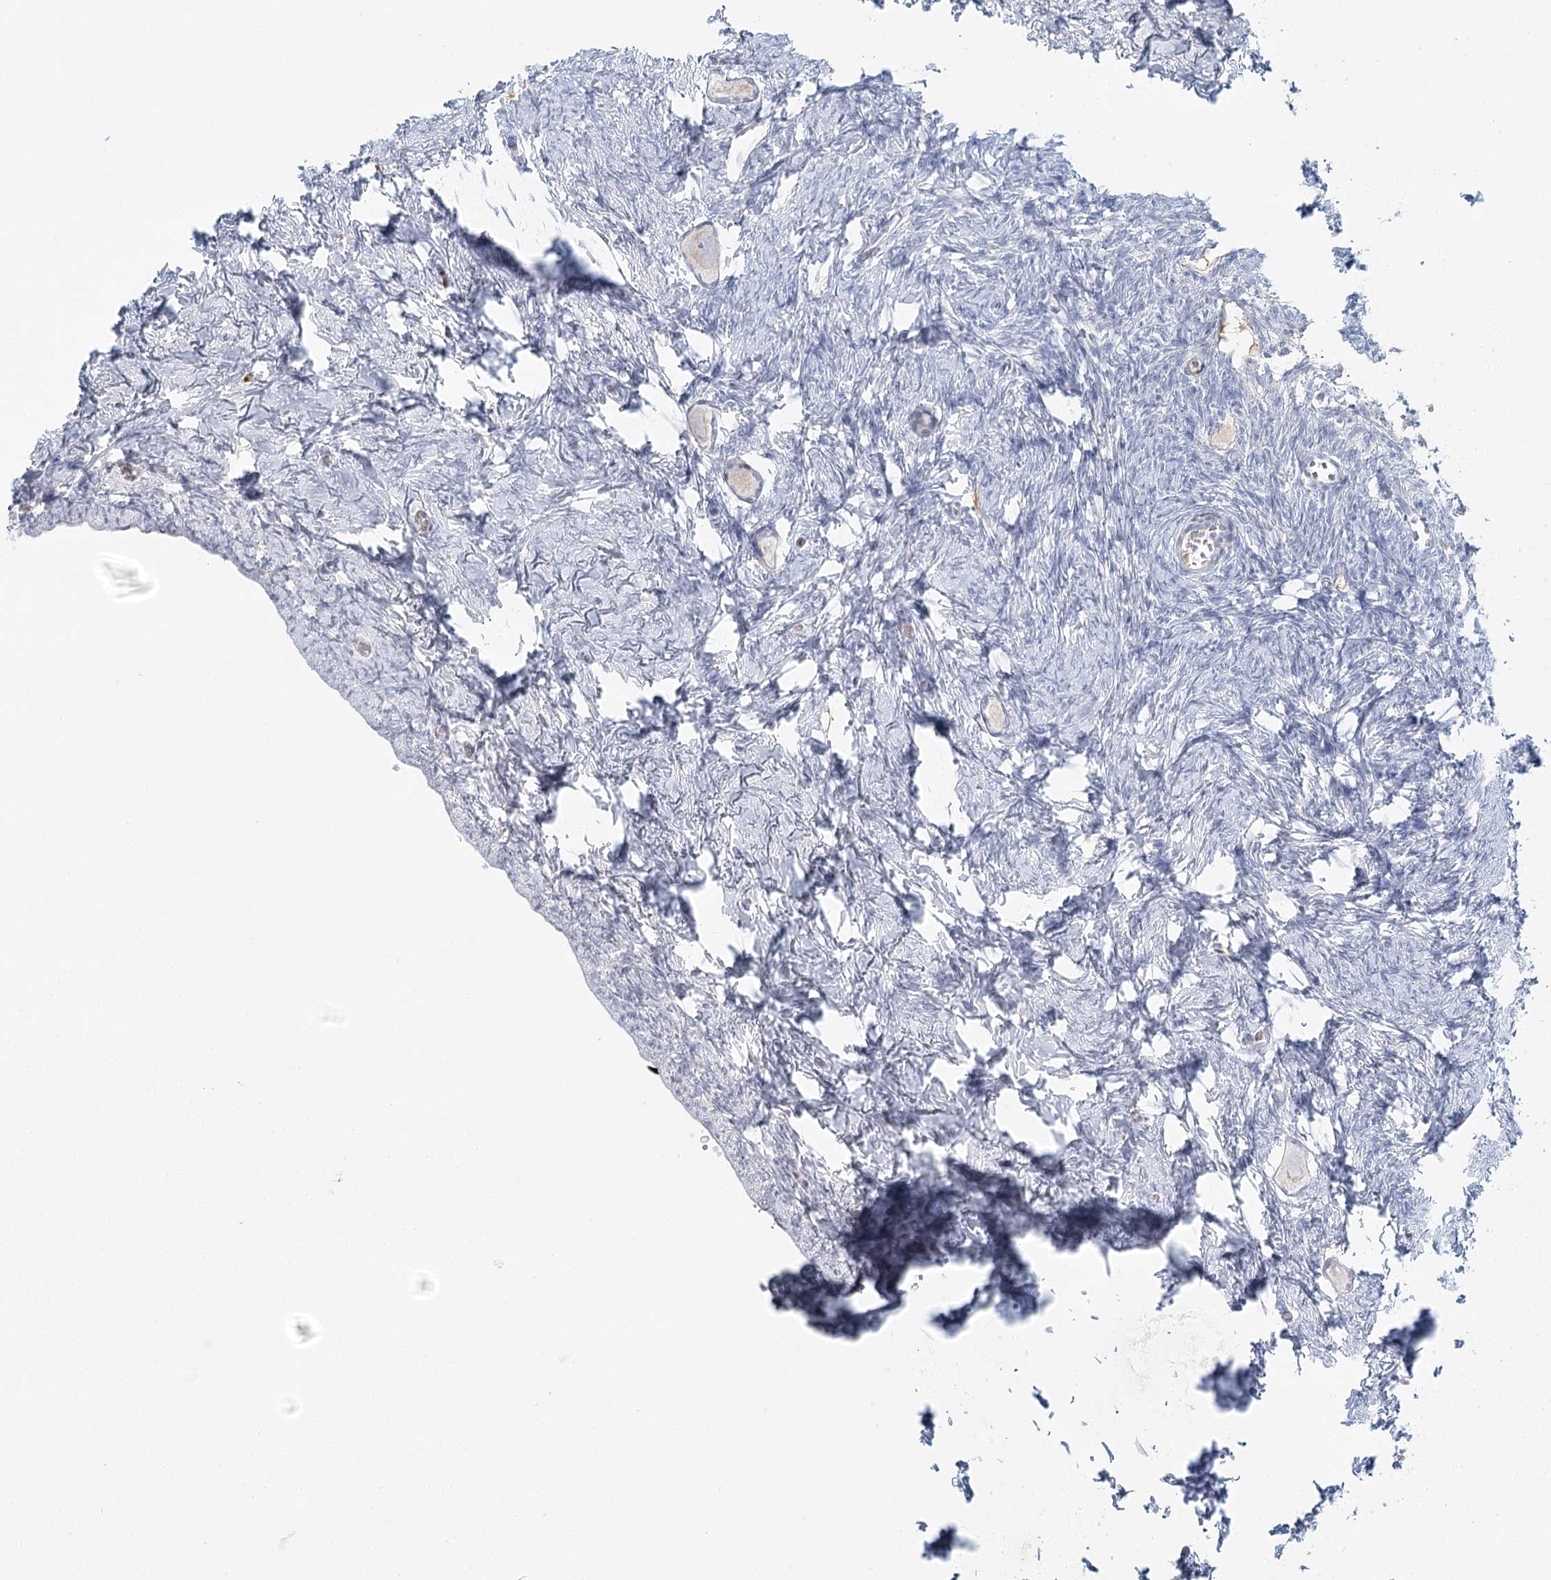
{"staining": {"intensity": "negative", "quantity": "none", "location": "none"}, "tissue": "ovary", "cell_type": "Follicle cells", "image_type": "normal", "snomed": [{"axis": "morphology", "description": "Normal tissue, NOS"}, {"axis": "topography", "description": "Ovary"}], "caption": "Immunohistochemistry (IHC) histopathology image of normal ovary stained for a protein (brown), which demonstrates no staining in follicle cells.", "gene": "DMGDH", "patient": {"sex": "female", "age": 27}}